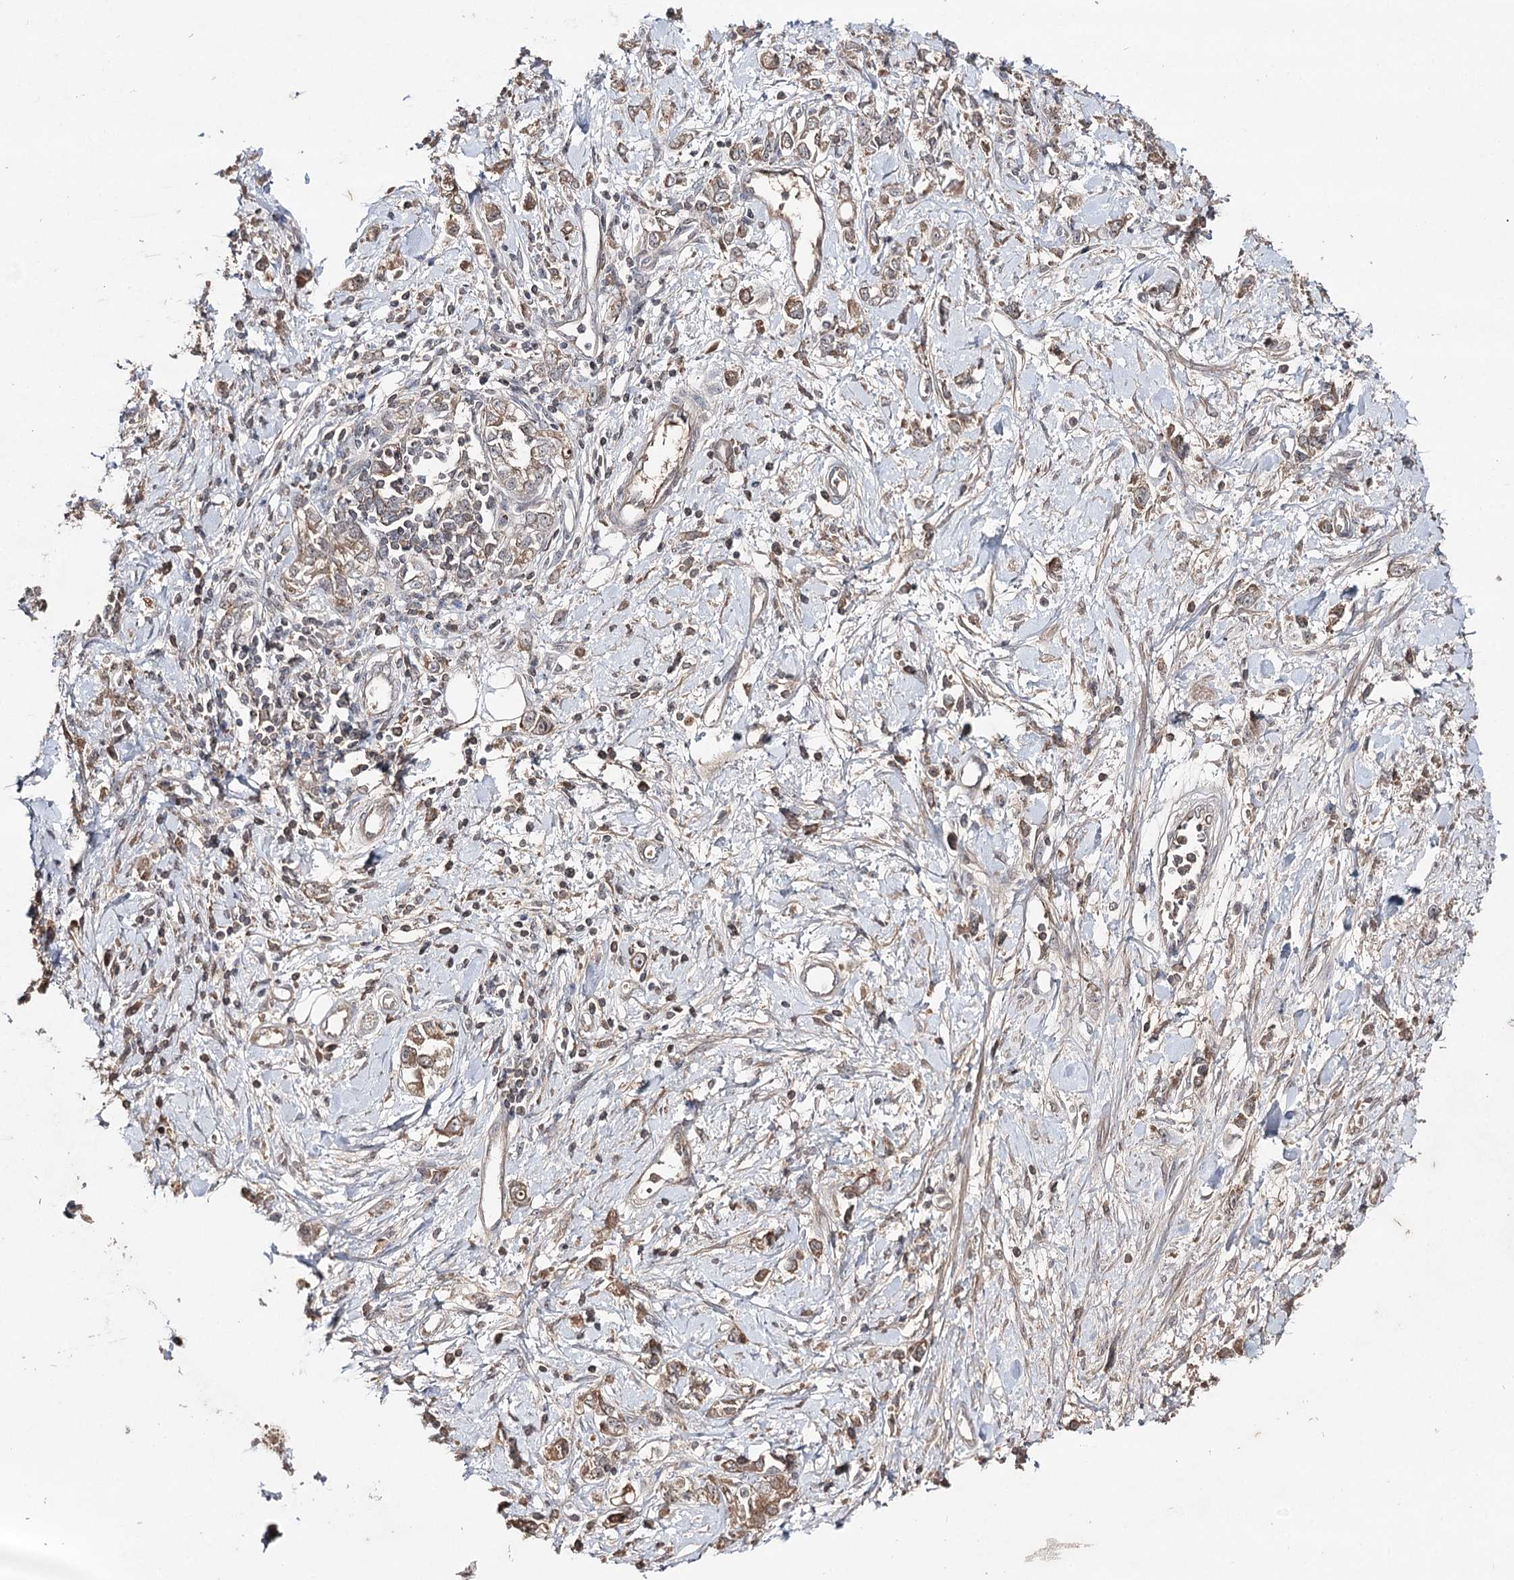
{"staining": {"intensity": "moderate", "quantity": ">75%", "location": "cytoplasmic/membranous"}, "tissue": "stomach cancer", "cell_type": "Tumor cells", "image_type": "cancer", "snomed": [{"axis": "morphology", "description": "Adenocarcinoma, NOS"}, {"axis": "topography", "description": "Stomach"}], "caption": "Immunohistochemistry (IHC) (DAB (3,3'-diaminobenzidine)) staining of stomach cancer demonstrates moderate cytoplasmic/membranous protein positivity in approximately >75% of tumor cells. The staining is performed using DAB (3,3'-diaminobenzidine) brown chromogen to label protein expression. The nuclei are counter-stained blue using hematoxylin.", "gene": "SYNGR3", "patient": {"sex": "female", "age": 76}}